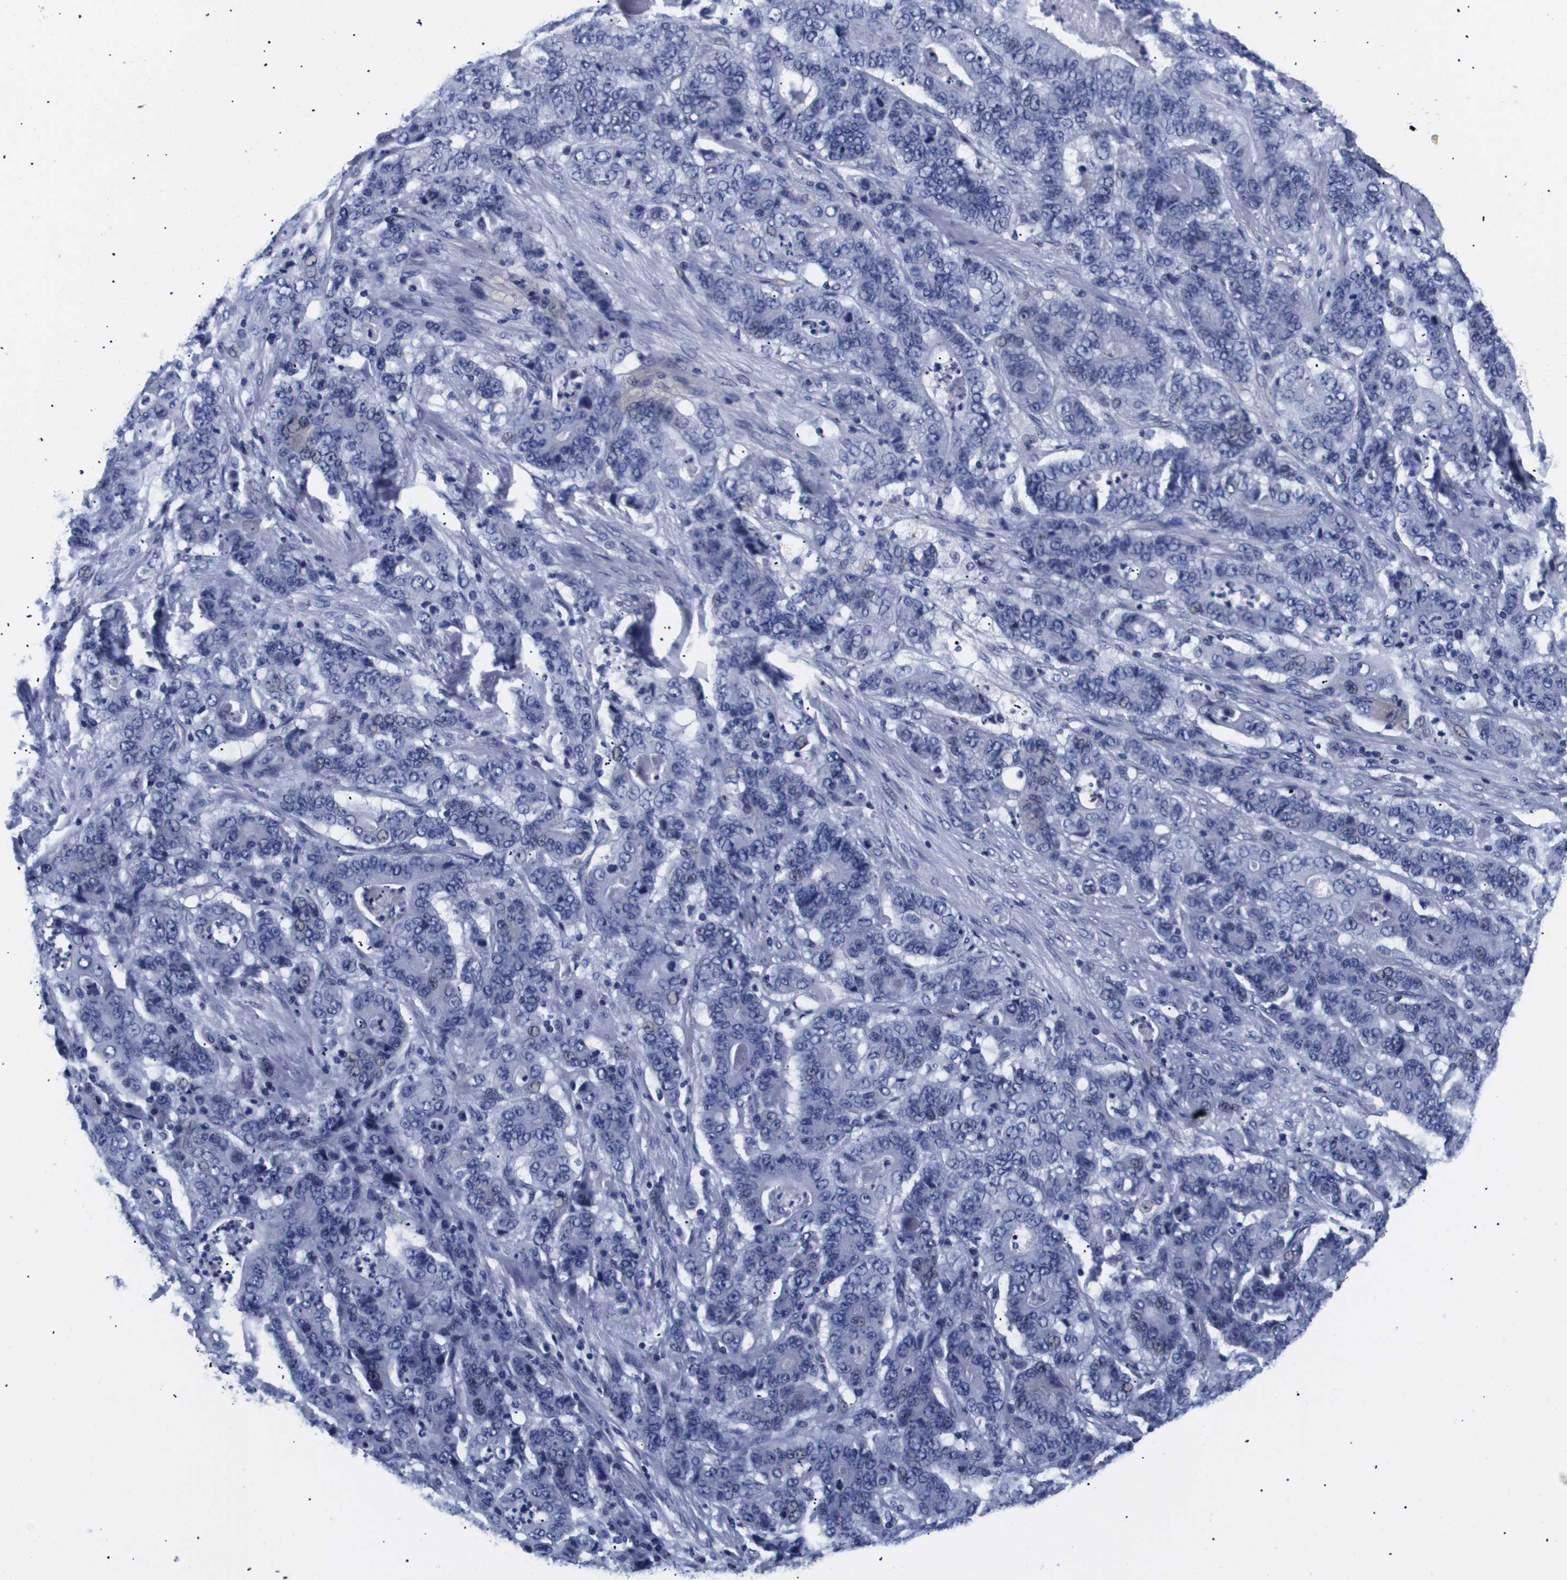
{"staining": {"intensity": "negative", "quantity": "none", "location": "none"}, "tissue": "stomach cancer", "cell_type": "Tumor cells", "image_type": "cancer", "snomed": [{"axis": "morphology", "description": "Adenocarcinoma, NOS"}, {"axis": "topography", "description": "Stomach"}], "caption": "Adenocarcinoma (stomach) was stained to show a protein in brown. There is no significant positivity in tumor cells. The staining was performed using DAB to visualize the protein expression in brown, while the nuclei were stained in blue with hematoxylin (Magnification: 20x).", "gene": "ATP6V0A4", "patient": {"sex": "female", "age": 73}}